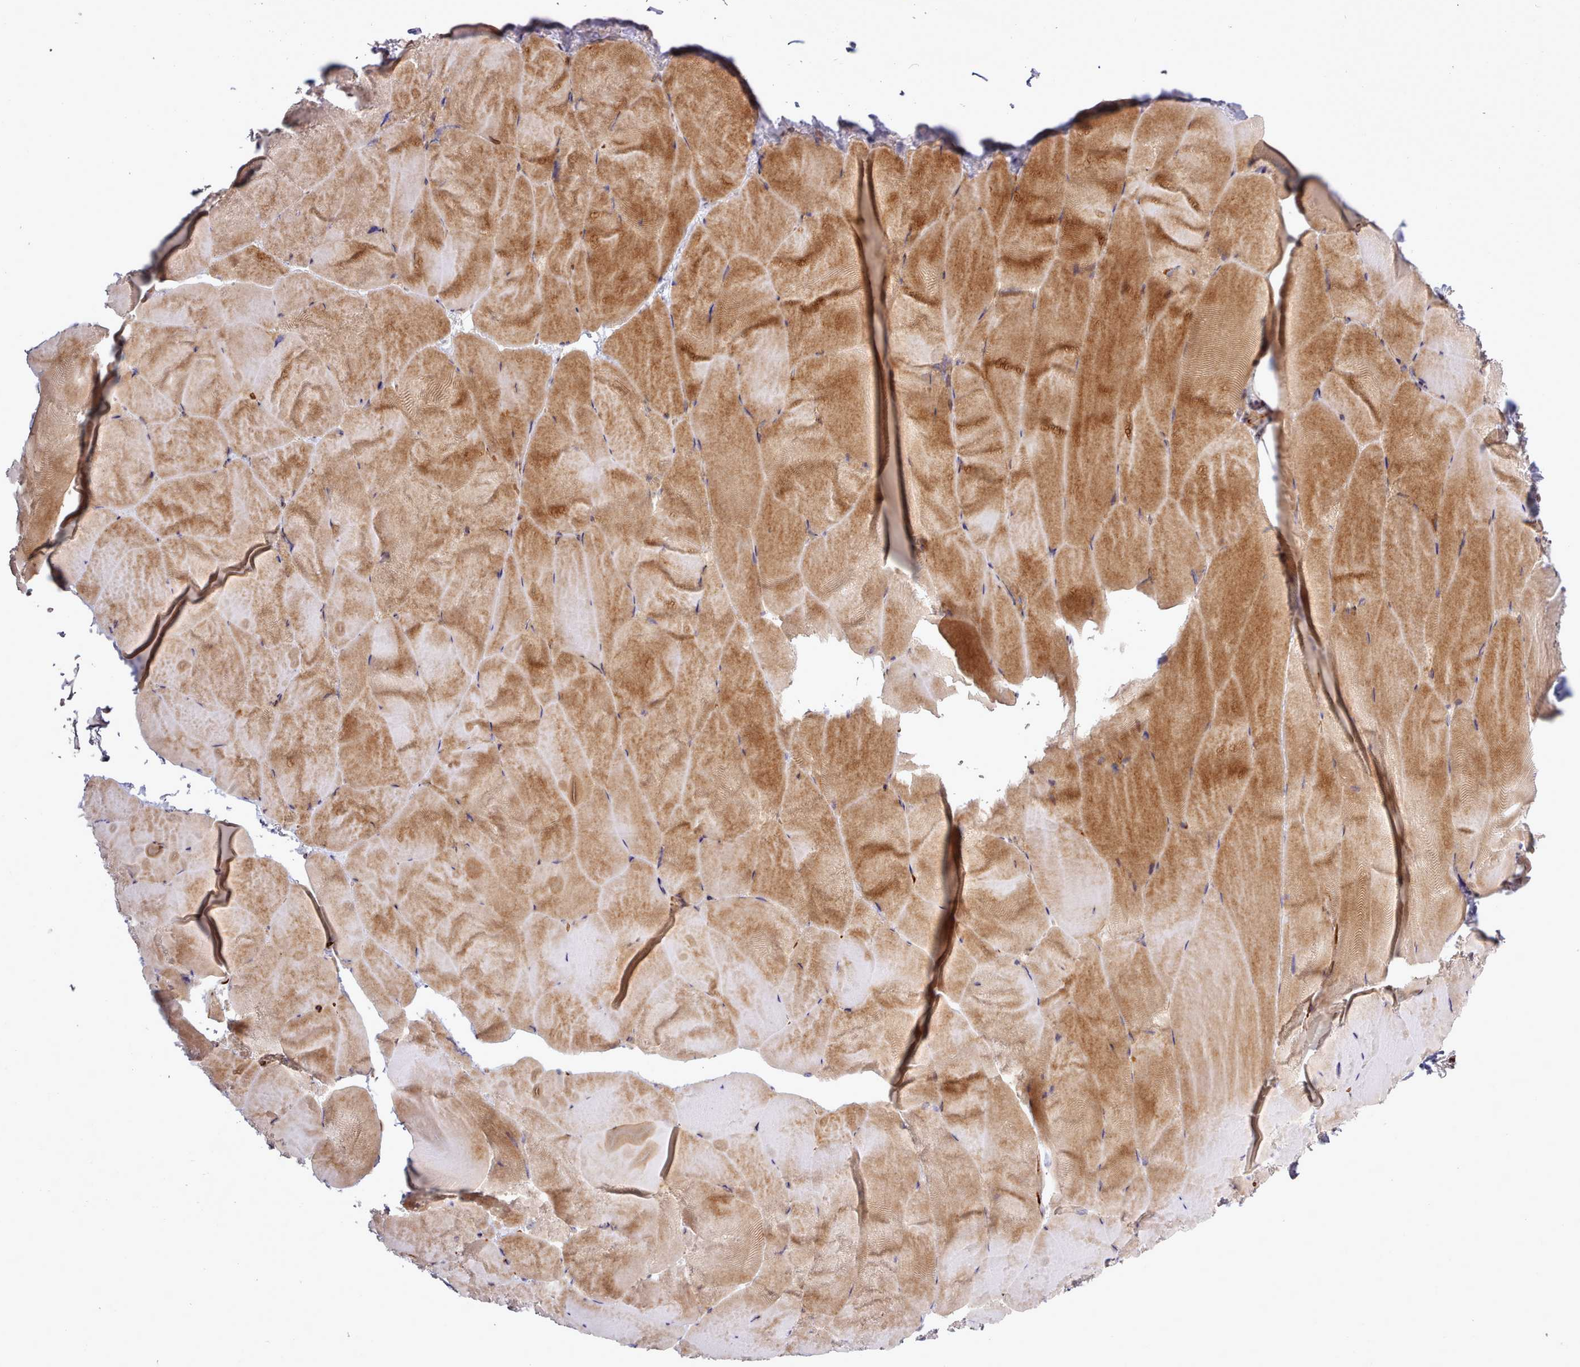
{"staining": {"intensity": "moderate", "quantity": "25%-75%", "location": "cytoplasmic/membranous"}, "tissue": "skeletal muscle", "cell_type": "Myocytes", "image_type": "normal", "snomed": [{"axis": "morphology", "description": "Normal tissue, NOS"}, {"axis": "topography", "description": "Skeletal muscle"}], "caption": "A histopathology image of human skeletal muscle stained for a protein displays moderate cytoplasmic/membranous brown staining in myocytes. The staining is performed using DAB brown chromogen to label protein expression. The nuclei are counter-stained blue using hematoxylin.", "gene": "UBE2G1", "patient": {"sex": "female", "age": 64}}